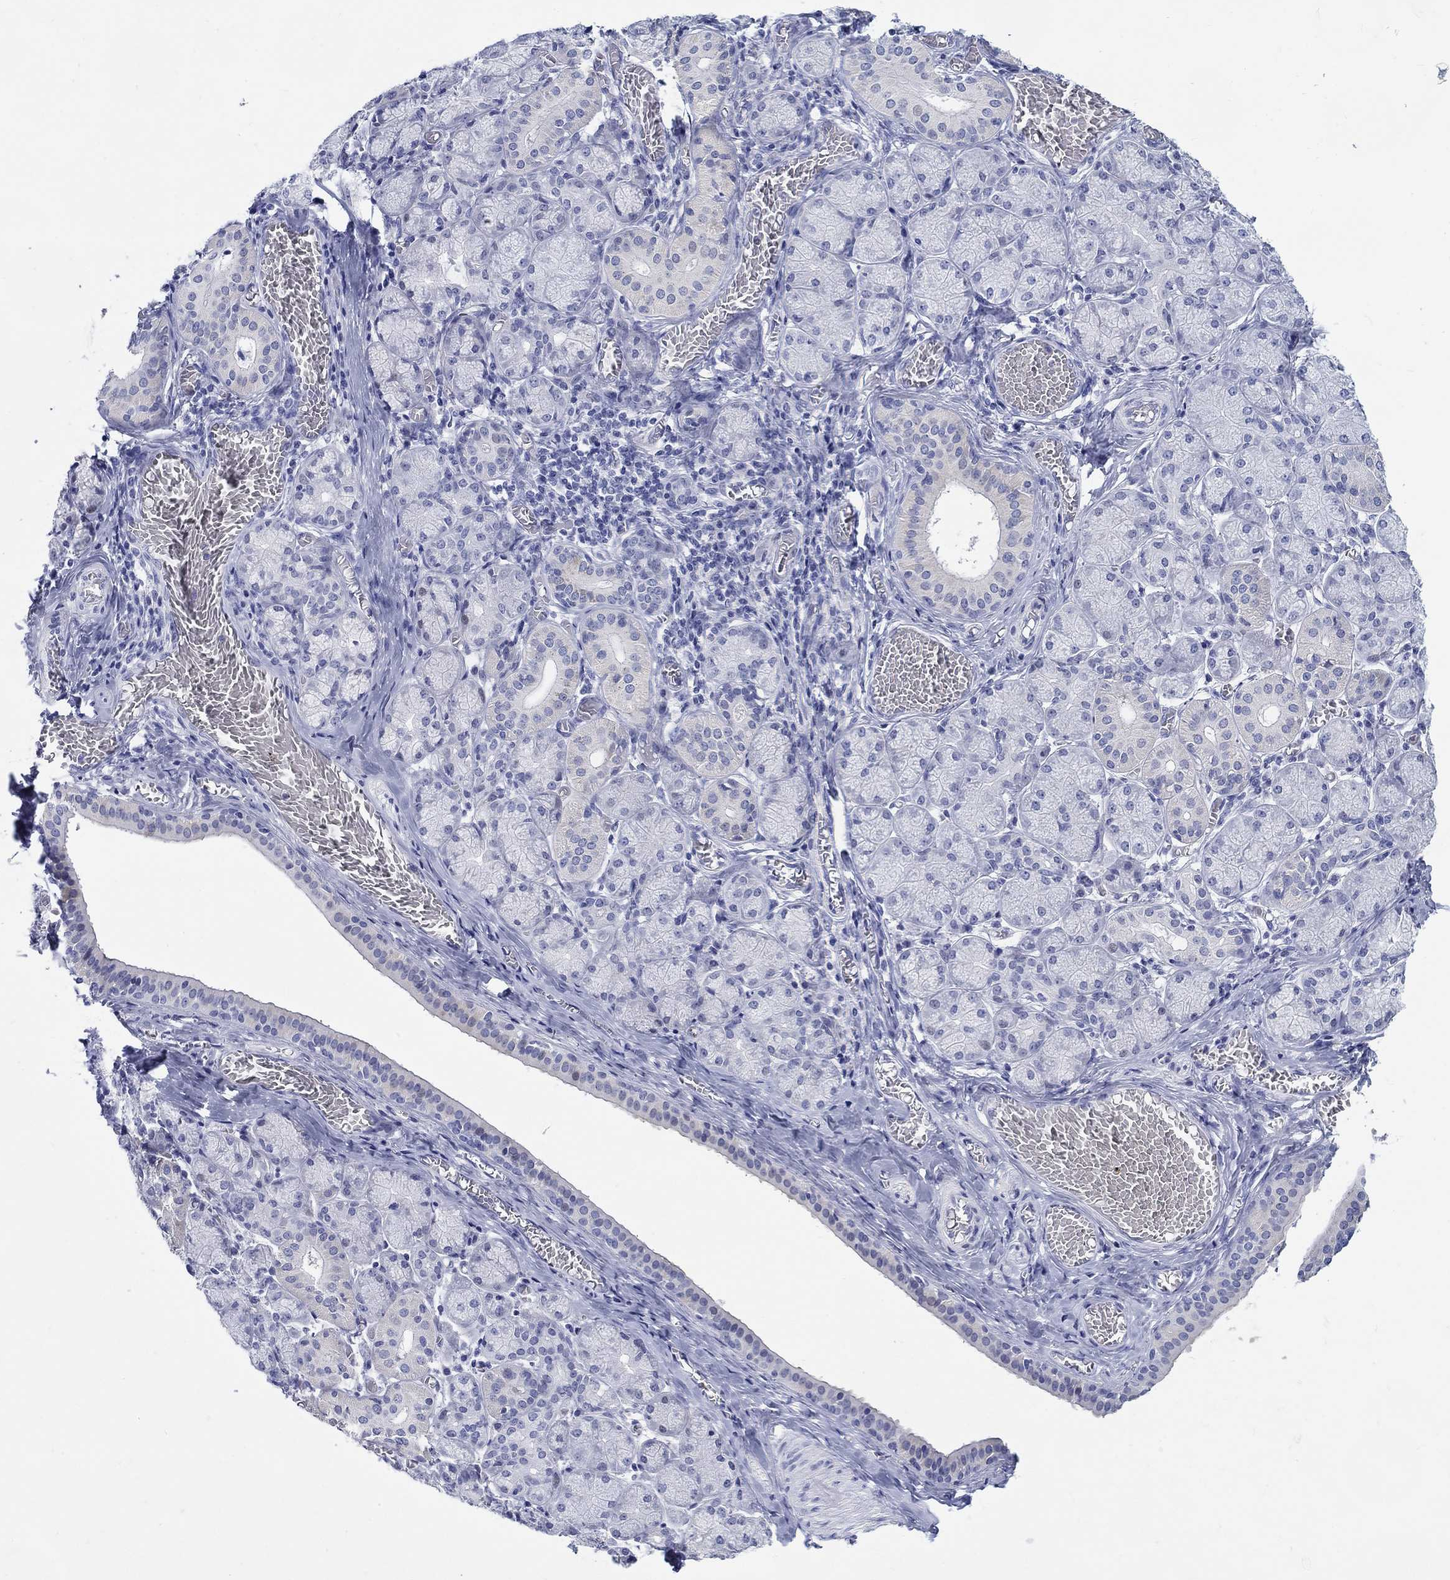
{"staining": {"intensity": "weak", "quantity": "<25%", "location": "cytoplasmic/membranous"}, "tissue": "salivary gland", "cell_type": "Glandular cells", "image_type": "normal", "snomed": [{"axis": "morphology", "description": "Normal tissue, NOS"}, {"axis": "topography", "description": "Salivary gland"}, {"axis": "topography", "description": "Peripheral nerve tissue"}], "caption": "IHC of unremarkable human salivary gland demonstrates no positivity in glandular cells.", "gene": "CRYGS", "patient": {"sex": "female", "age": 24}}